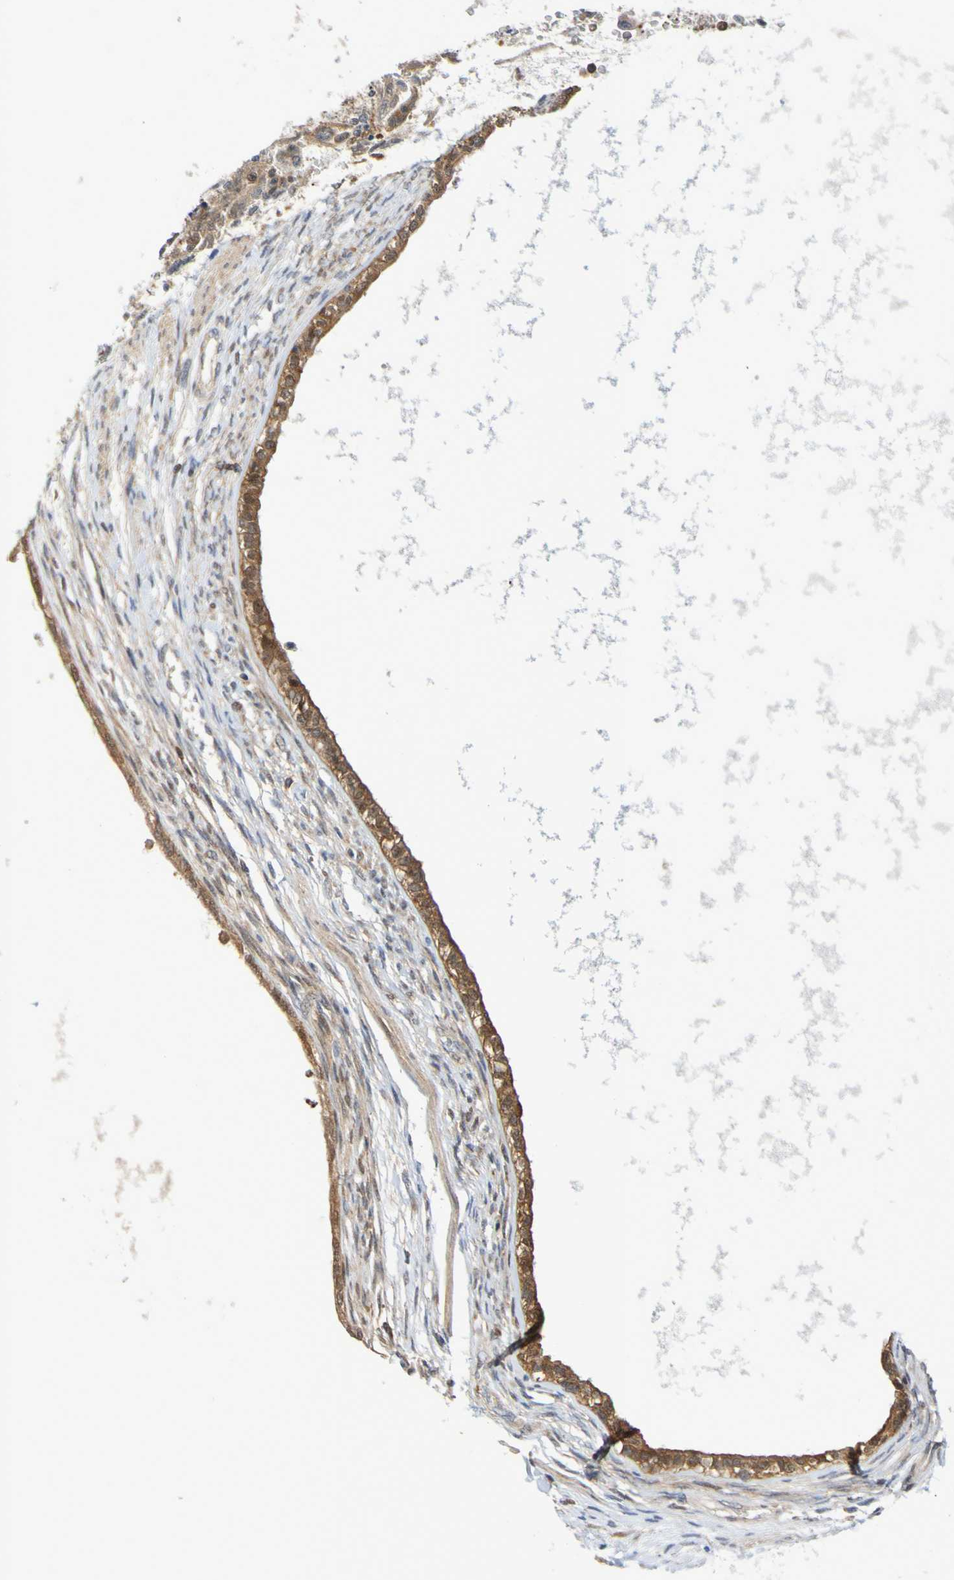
{"staining": {"intensity": "moderate", "quantity": ">75%", "location": "cytoplasmic/membranous"}, "tissue": "testis cancer", "cell_type": "Tumor cells", "image_type": "cancer", "snomed": [{"axis": "morphology", "description": "Carcinoma, Embryonal, NOS"}, {"axis": "topography", "description": "Testis"}], "caption": "IHC (DAB (3,3'-diaminobenzidine)) staining of embryonal carcinoma (testis) reveals moderate cytoplasmic/membranous protein staining in approximately >75% of tumor cells.", "gene": "ATIC", "patient": {"sex": "male", "age": 26}}